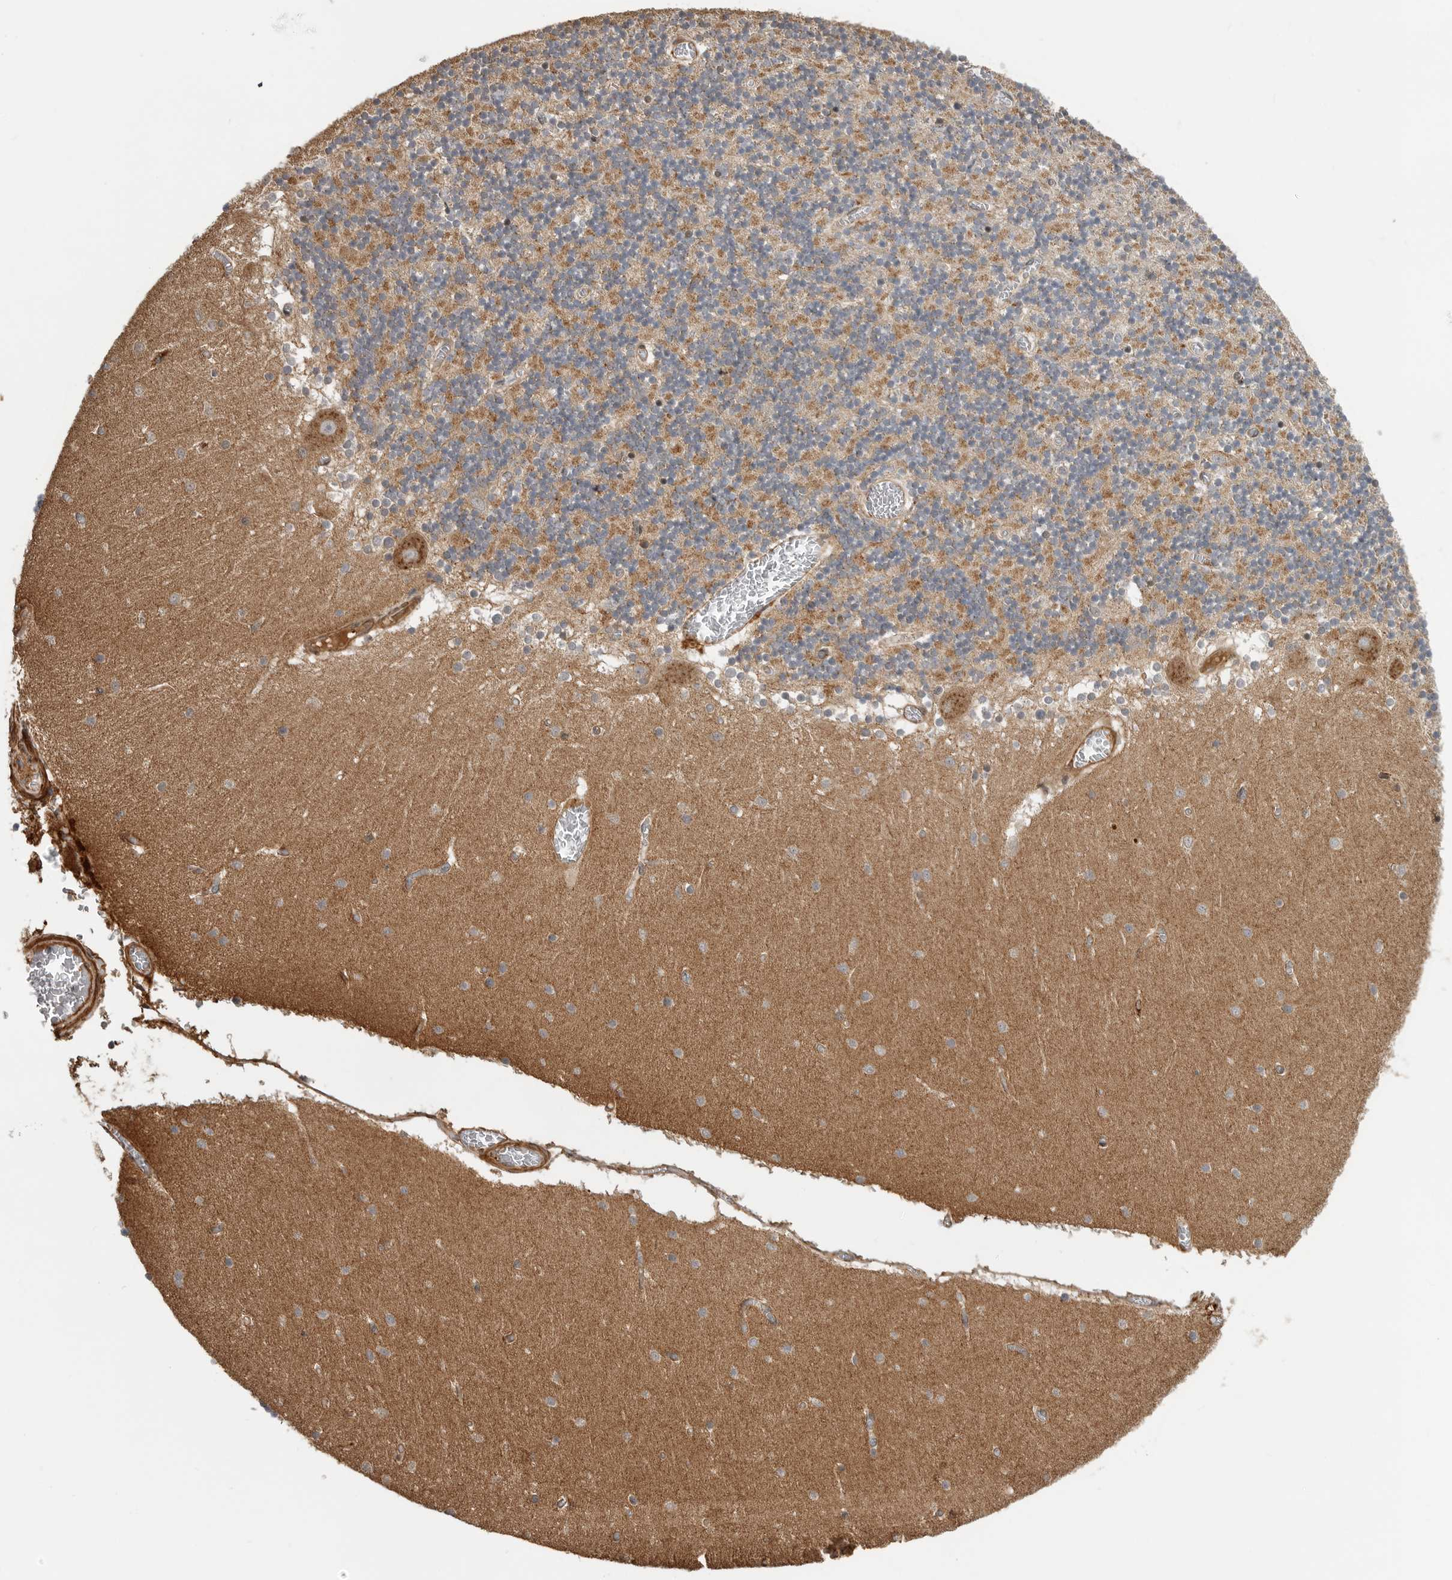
{"staining": {"intensity": "weak", "quantity": "<25%", "location": "cytoplasmic/membranous"}, "tissue": "cerebellum", "cell_type": "Cells in granular layer", "image_type": "normal", "snomed": [{"axis": "morphology", "description": "Normal tissue, NOS"}, {"axis": "topography", "description": "Cerebellum"}], "caption": "Immunohistochemistry photomicrograph of normal cerebellum stained for a protein (brown), which shows no expression in cells in granular layer.", "gene": "TRIM56", "patient": {"sex": "female", "age": 28}}